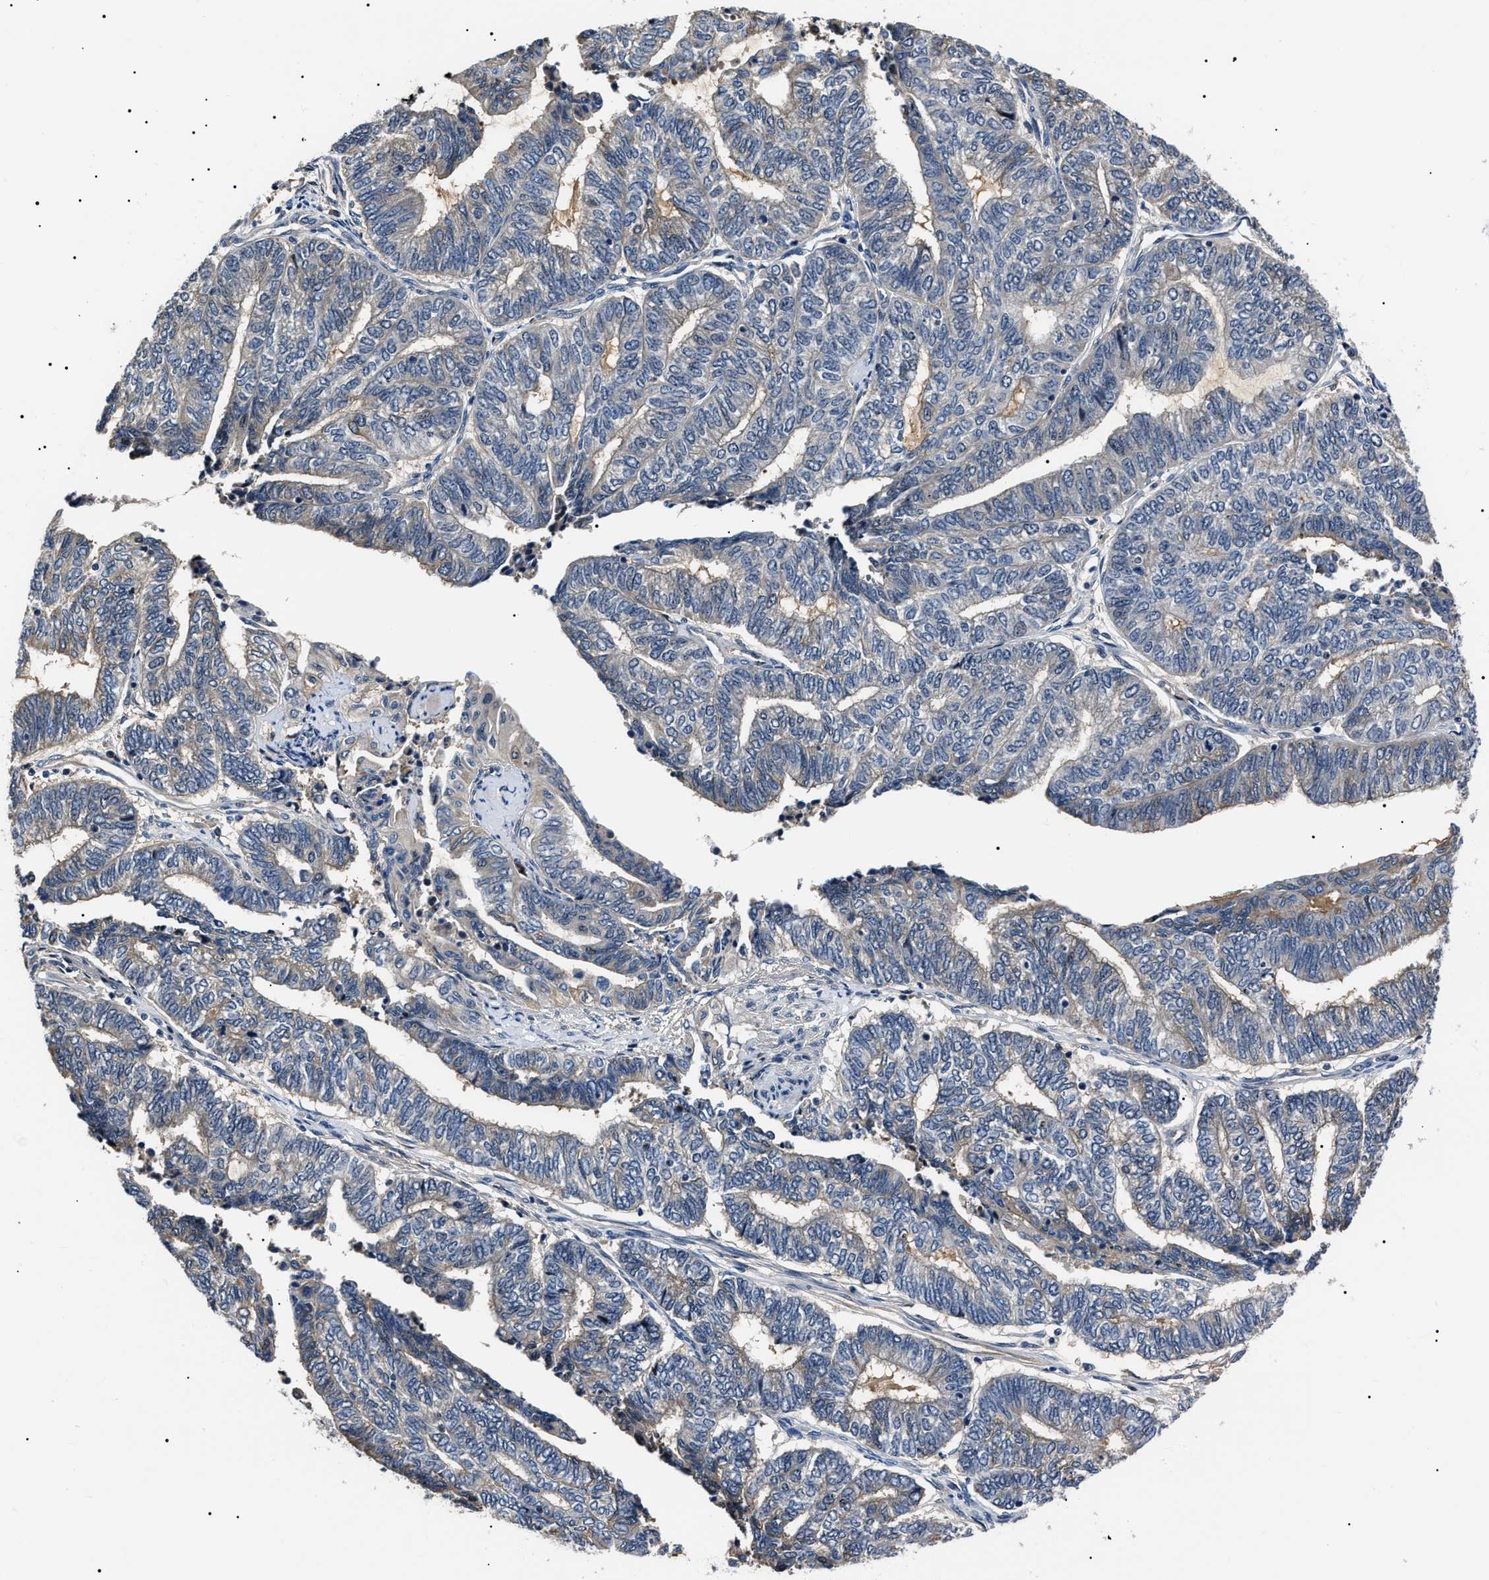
{"staining": {"intensity": "negative", "quantity": "none", "location": "none"}, "tissue": "endometrial cancer", "cell_type": "Tumor cells", "image_type": "cancer", "snomed": [{"axis": "morphology", "description": "Adenocarcinoma, NOS"}, {"axis": "topography", "description": "Uterus"}, {"axis": "topography", "description": "Endometrium"}], "caption": "Immunohistochemical staining of endometrial cancer (adenocarcinoma) demonstrates no significant positivity in tumor cells.", "gene": "IFT81", "patient": {"sex": "female", "age": 70}}